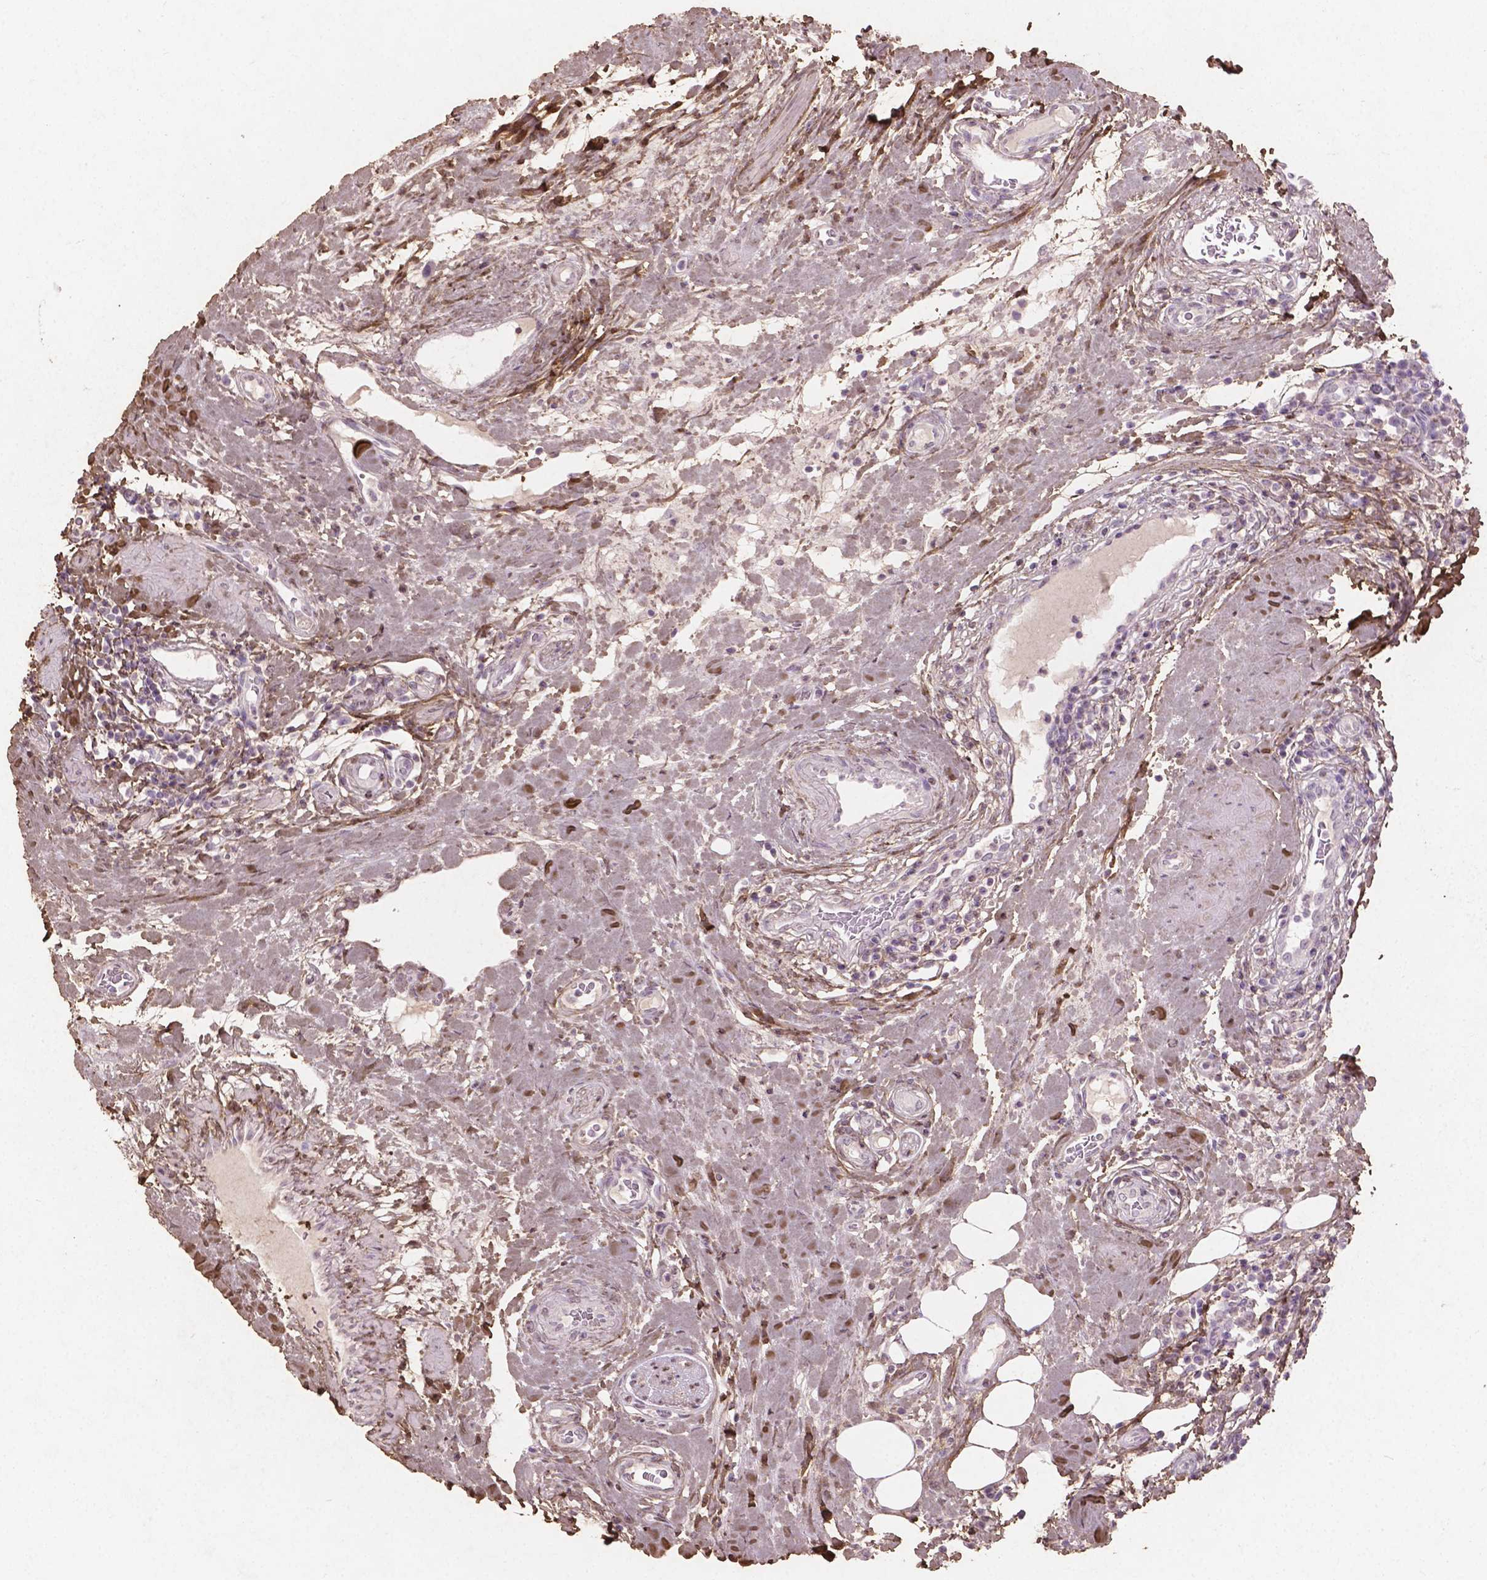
{"staining": {"intensity": "negative", "quantity": "none", "location": "none"}, "tissue": "testis cancer", "cell_type": "Tumor cells", "image_type": "cancer", "snomed": [{"axis": "morphology", "description": "Carcinoma, Embryonal, NOS"}, {"axis": "topography", "description": "Testis"}], "caption": "Immunohistochemistry of testis embryonal carcinoma shows no expression in tumor cells. (DAB immunohistochemistry visualized using brightfield microscopy, high magnification).", "gene": "DLG2", "patient": {"sex": "male", "age": 24}}